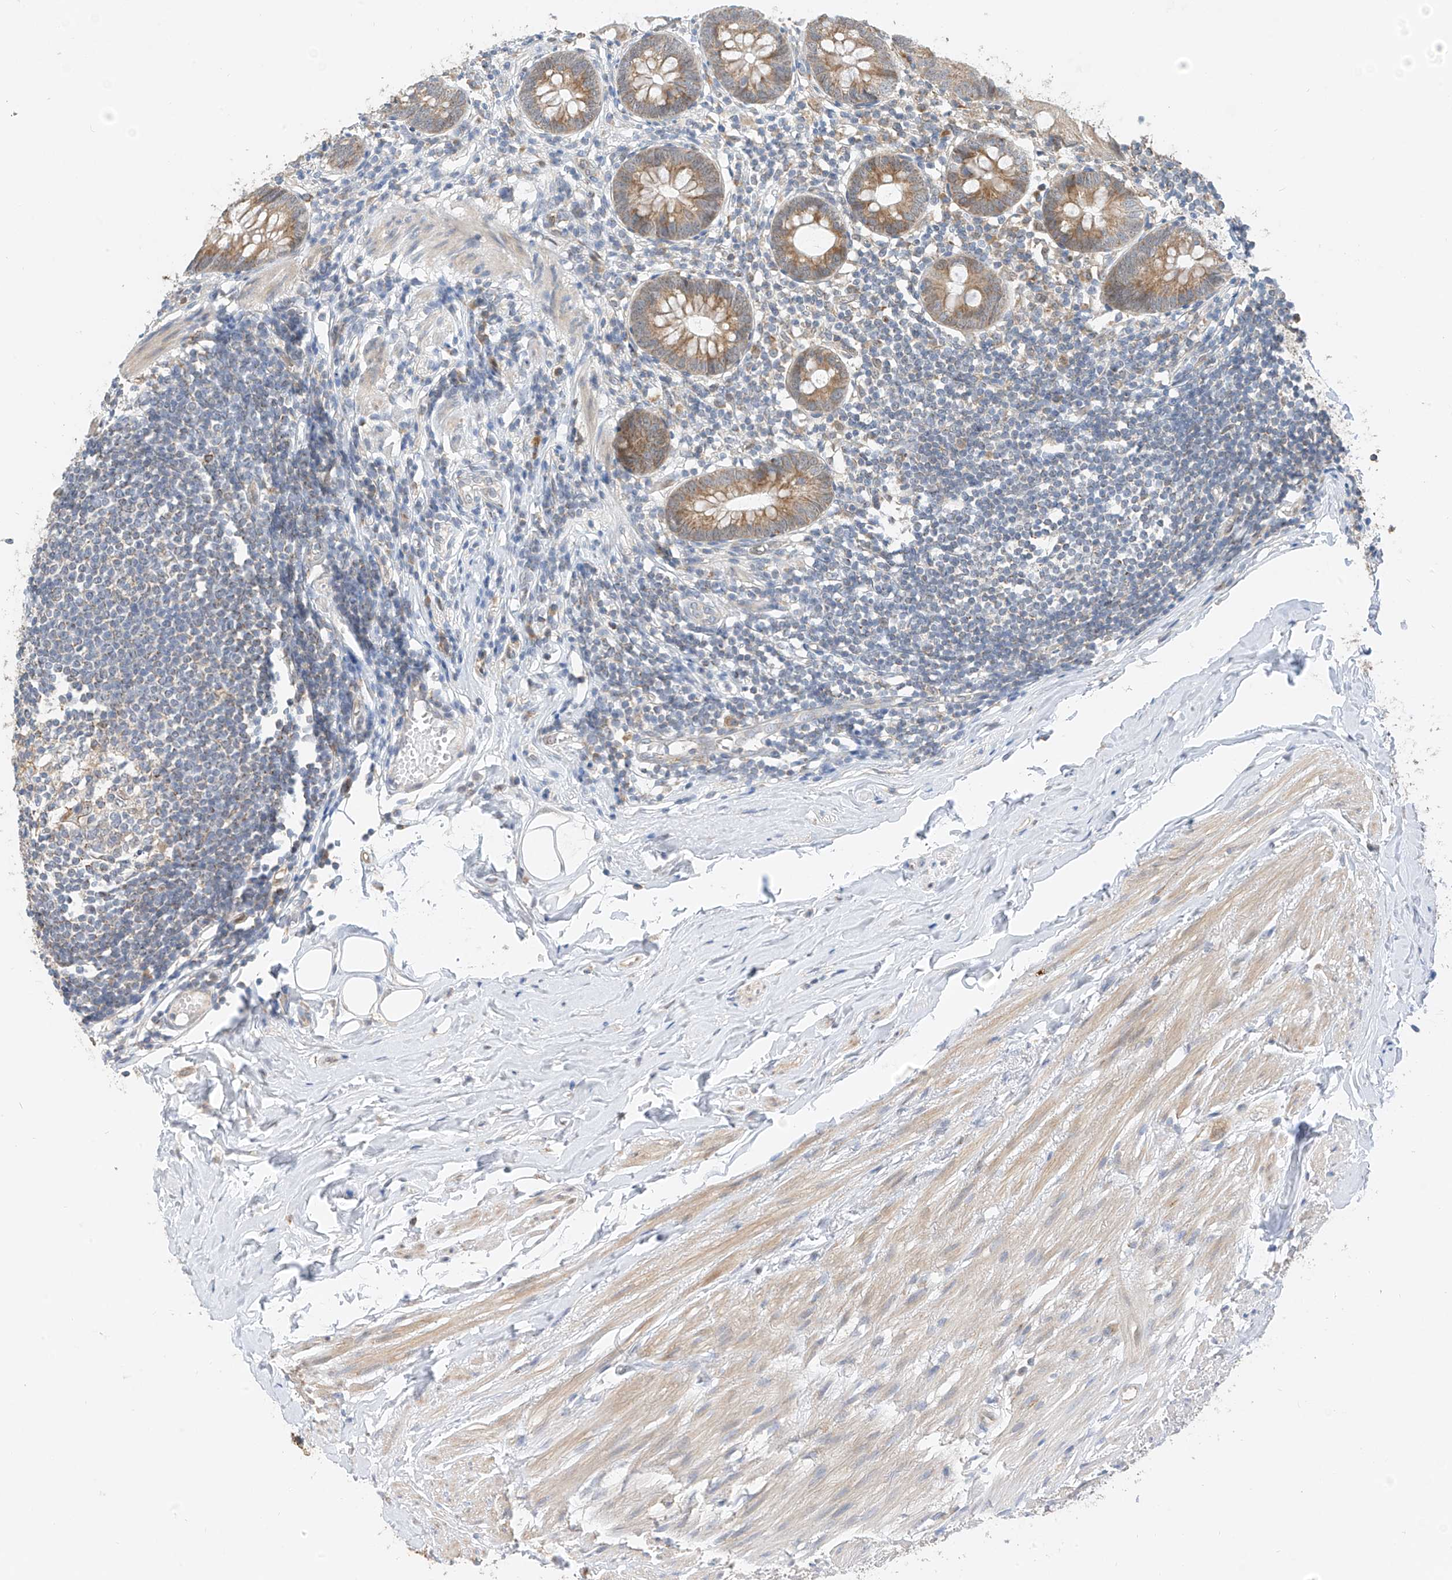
{"staining": {"intensity": "moderate", "quantity": ">75%", "location": "cytoplasmic/membranous"}, "tissue": "appendix", "cell_type": "Glandular cells", "image_type": "normal", "snomed": [{"axis": "morphology", "description": "Normal tissue, NOS"}, {"axis": "topography", "description": "Appendix"}], "caption": "This is a histology image of IHC staining of benign appendix, which shows moderate expression in the cytoplasmic/membranous of glandular cells.", "gene": "PPA2", "patient": {"sex": "female", "age": 62}}